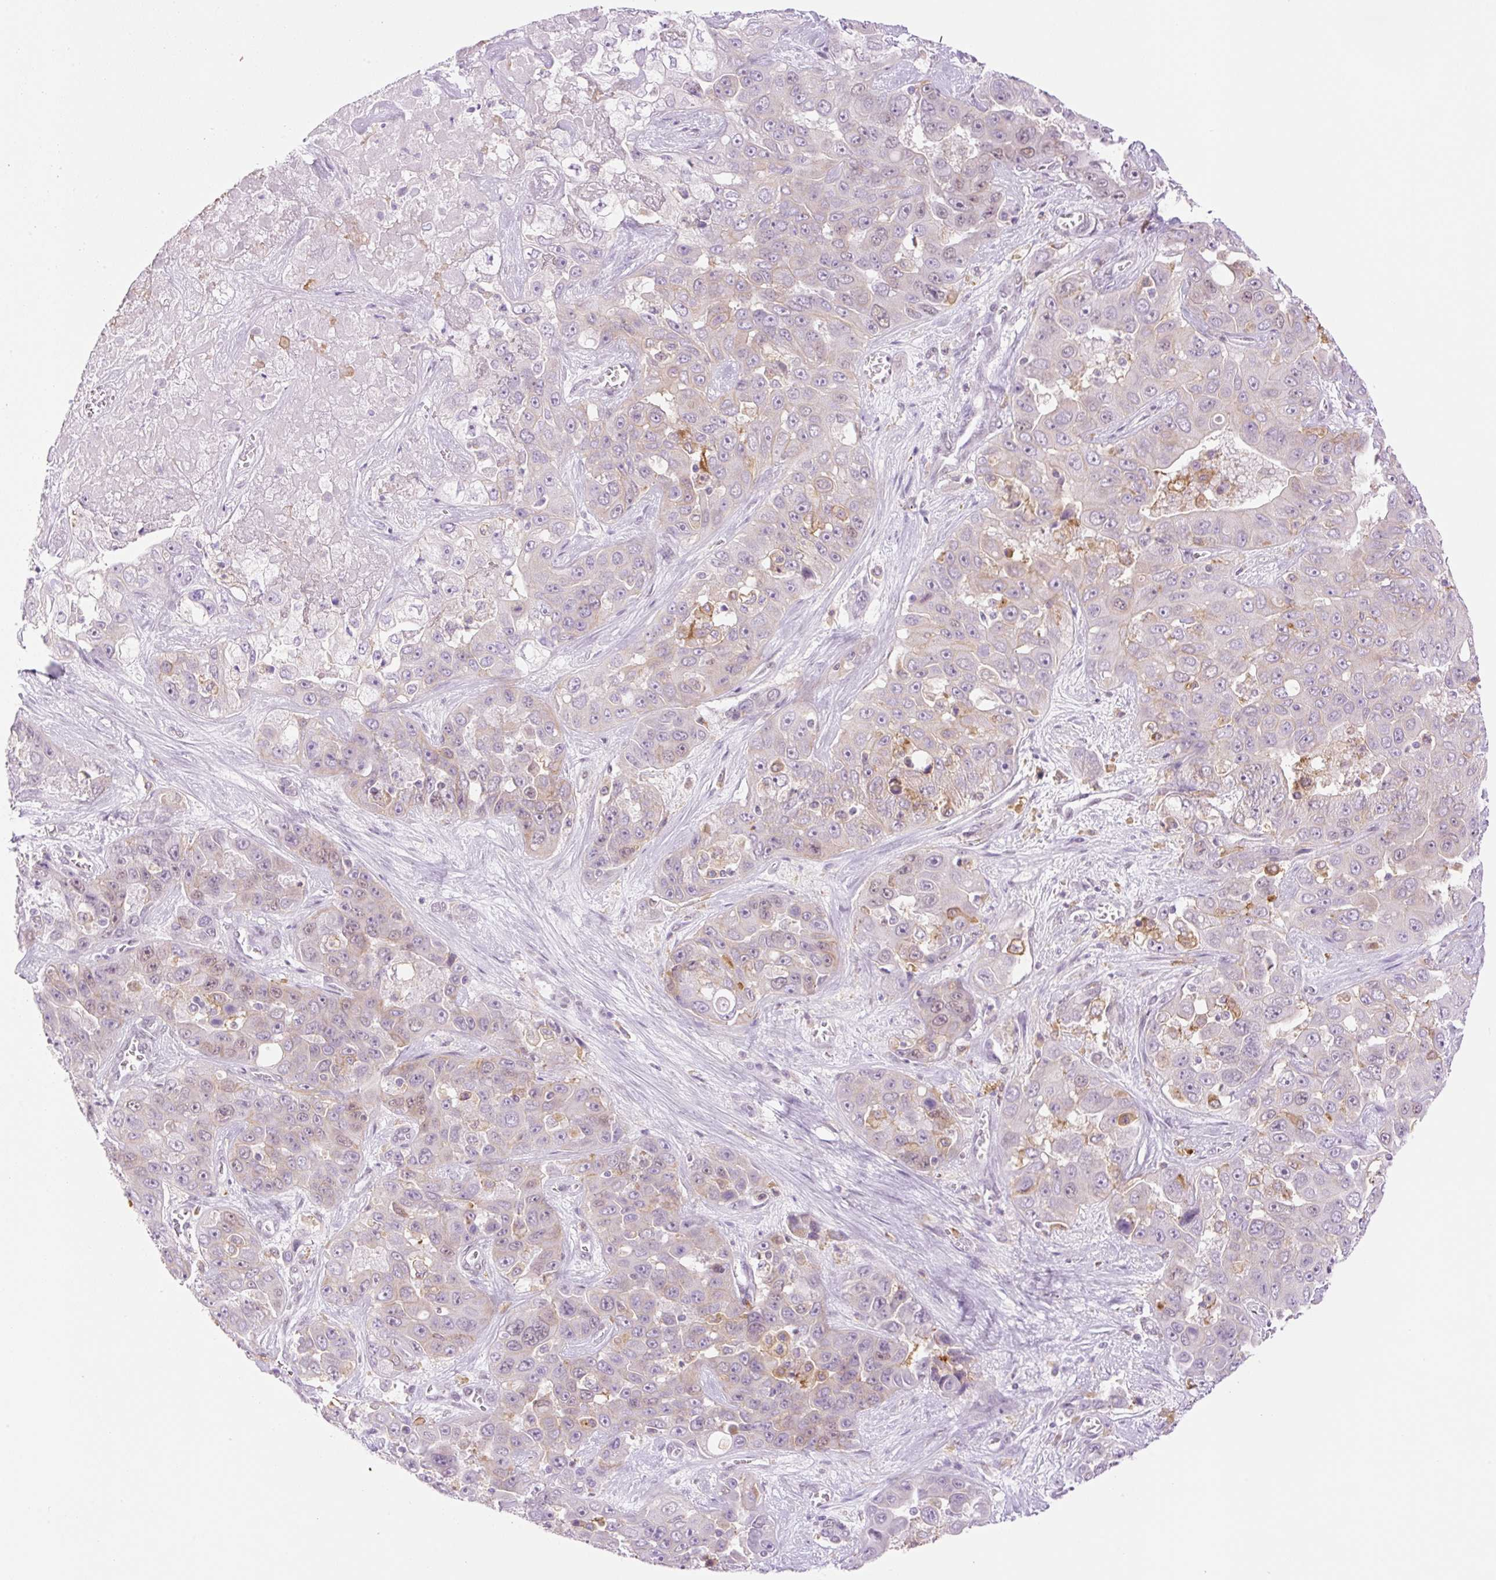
{"staining": {"intensity": "weak", "quantity": "<25%", "location": "cytoplasmic/membranous,nuclear"}, "tissue": "liver cancer", "cell_type": "Tumor cells", "image_type": "cancer", "snomed": [{"axis": "morphology", "description": "Cholangiocarcinoma"}, {"axis": "topography", "description": "Liver"}], "caption": "Histopathology image shows no protein staining in tumor cells of liver cancer tissue.", "gene": "PALM3", "patient": {"sex": "female", "age": 52}}